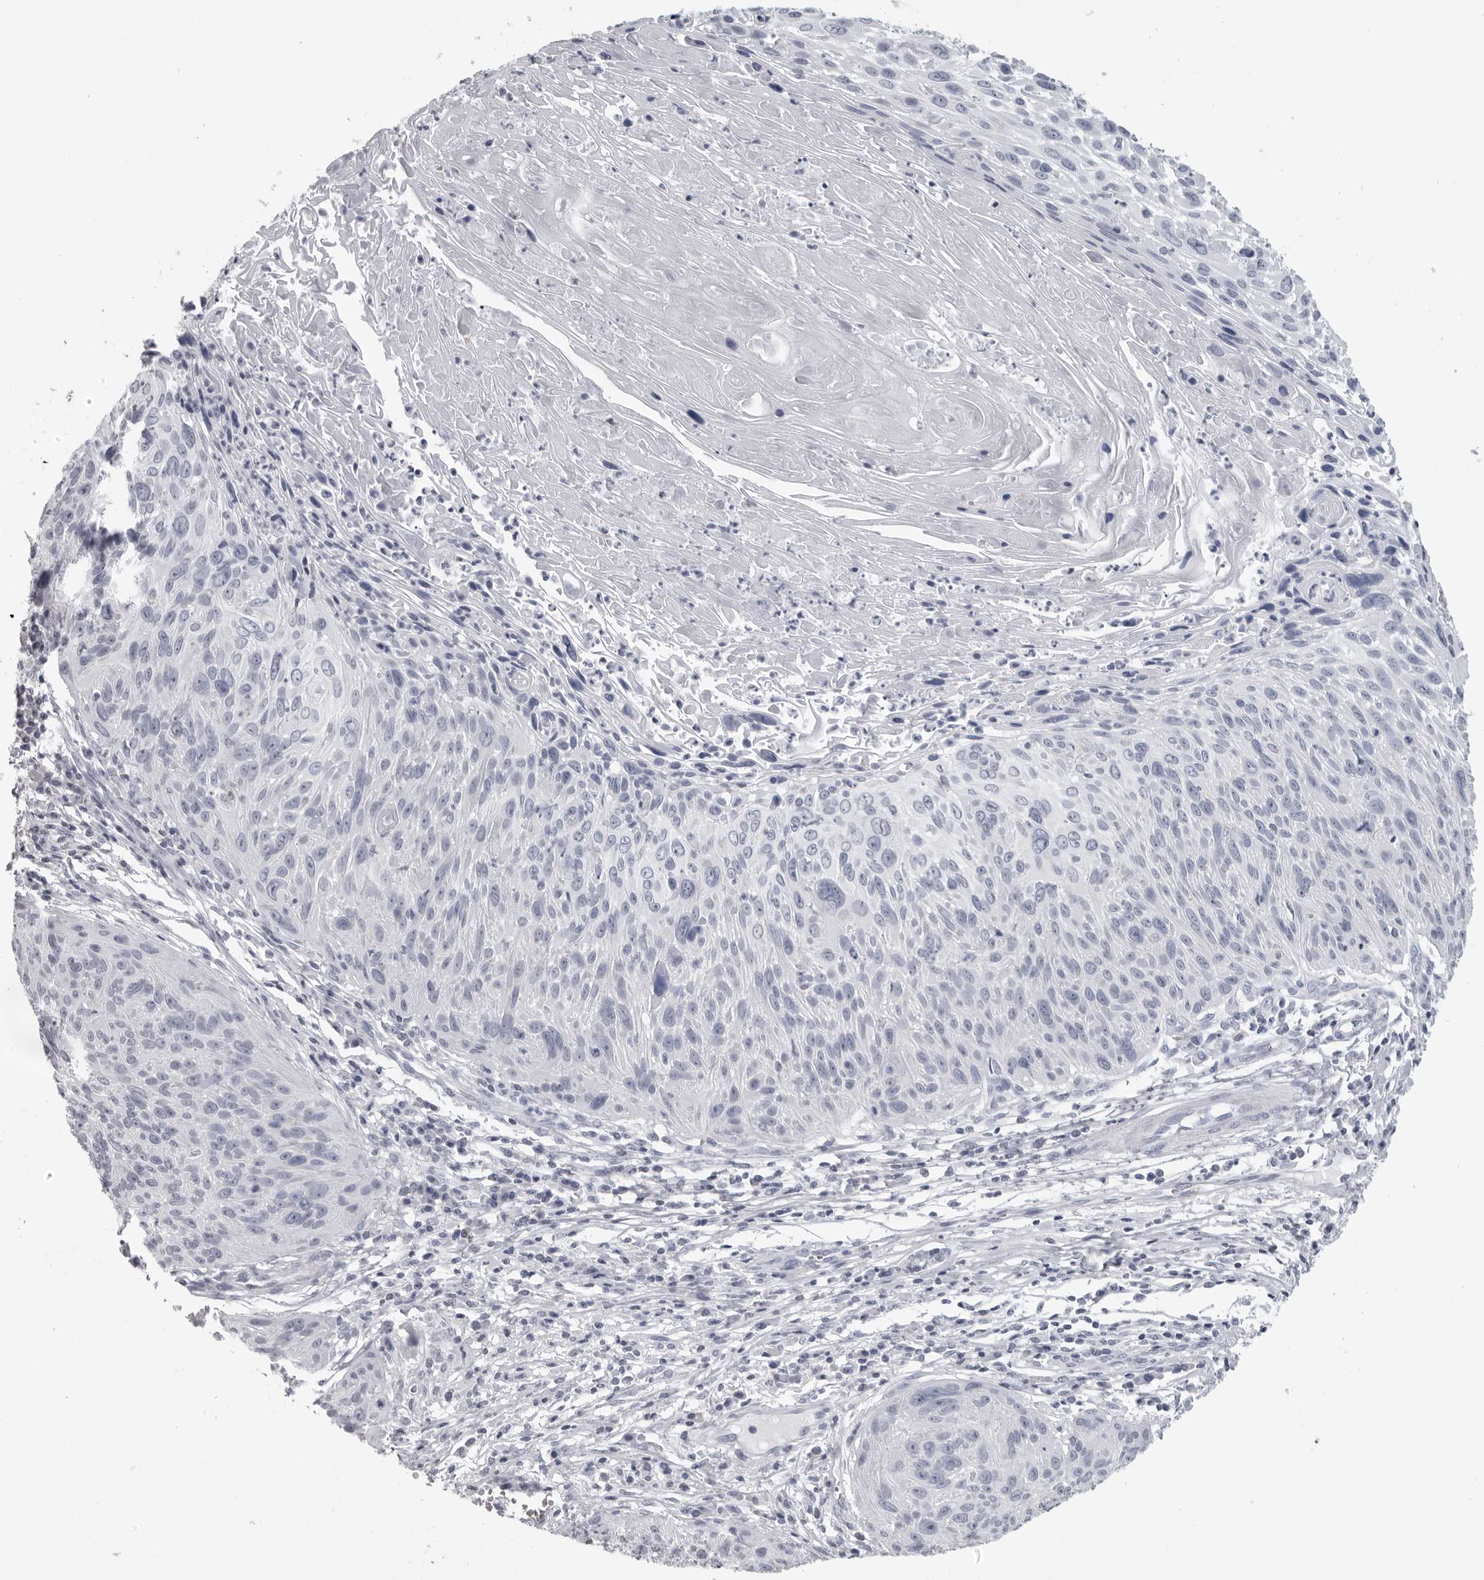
{"staining": {"intensity": "negative", "quantity": "none", "location": "none"}, "tissue": "cervical cancer", "cell_type": "Tumor cells", "image_type": "cancer", "snomed": [{"axis": "morphology", "description": "Squamous cell carcinoma, NOS"}, {"axis": "topography", "description": "Cervix"}], "caption": "Immunohistochemistry histopathology image of cervical cancer stained for a protein (brown), which shows no expression in tumor cells.", "gene": "EPB41", "patient": {"sex": "female", "age": 51}}